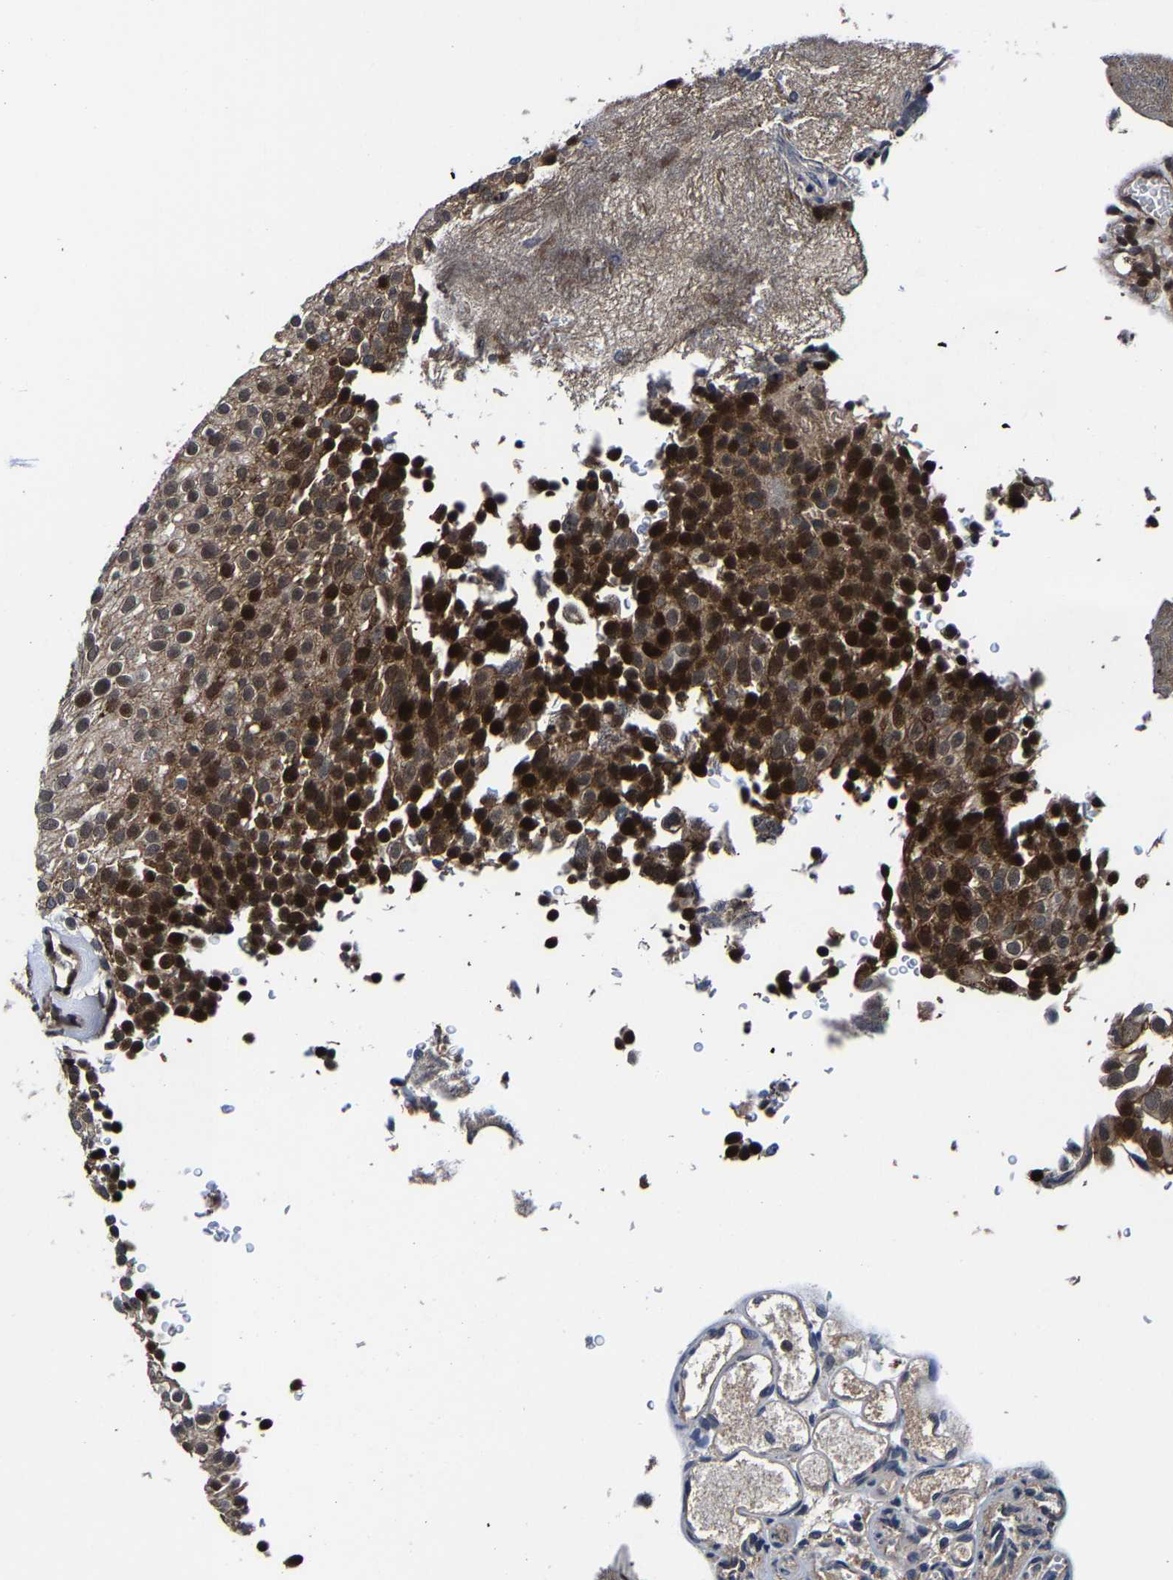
{"staining": {"intensity": "strong", "quantity": ">75%", "location": "cytoplasmic/membranous,nuclear"}, "tissue": "urothelial cancer", "cell_type": "Tumor cells", "image_type": "cancer", "snomed": [{"axis": "morphology", "description": "Urothelial carcinoma, Low grade"}, {"axis": "topography", "description": "Urinary bladder"}], "caption": "A histopathology image showing strong cytoplasmic/membranous and nuclear expression in approximately >75% of tumor cells in urothelial carcinoma (low-grade), as visualized by brown immunohistochemical staining.", "gene": "ZCCHC7", "patient": {"sex": "male", "age": 78}}